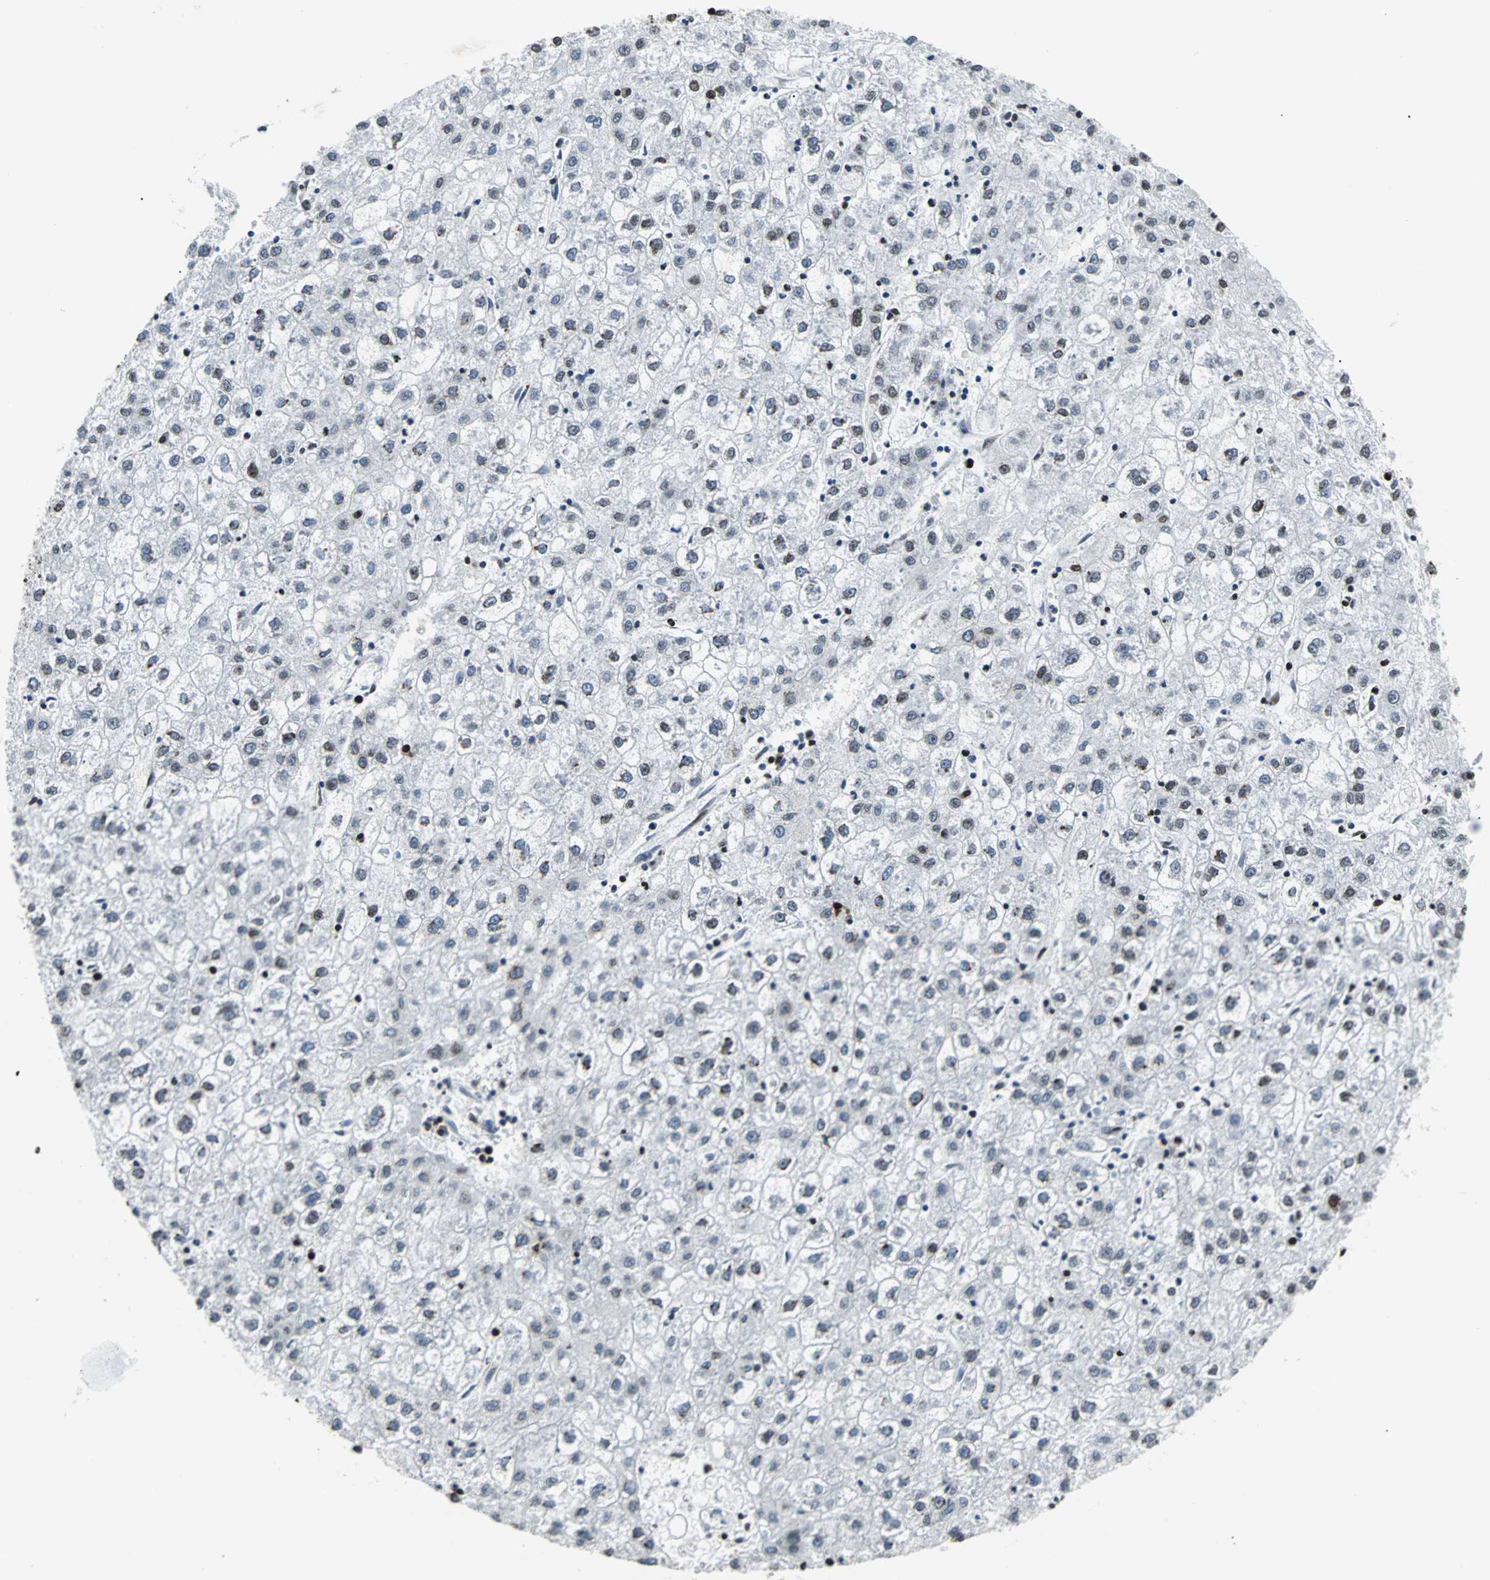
{"staining": {"intensity": "negative", "quantity": "none", "location": "none"}, "tissue": "liver cancer", "cell_type": "Tumor cells", "image_type": "cancer", "snomed": [{"axis": "morphology", "description": "Carcinoma, Hepatocellular, NOS"}, {"axis": "topography", "description": "Liver"}], "caption": "Histopathology image shows no protein expression in tumor cells of liver hepatocellular carcinoma tissue. The staining is performed using DAB (3,3'-diaminobenzidine) brown chromogen with nuclei counter-stained in using hematoxylin.", "gene": "ZNF131", "patient": {"sex": "male", "age": 72}}